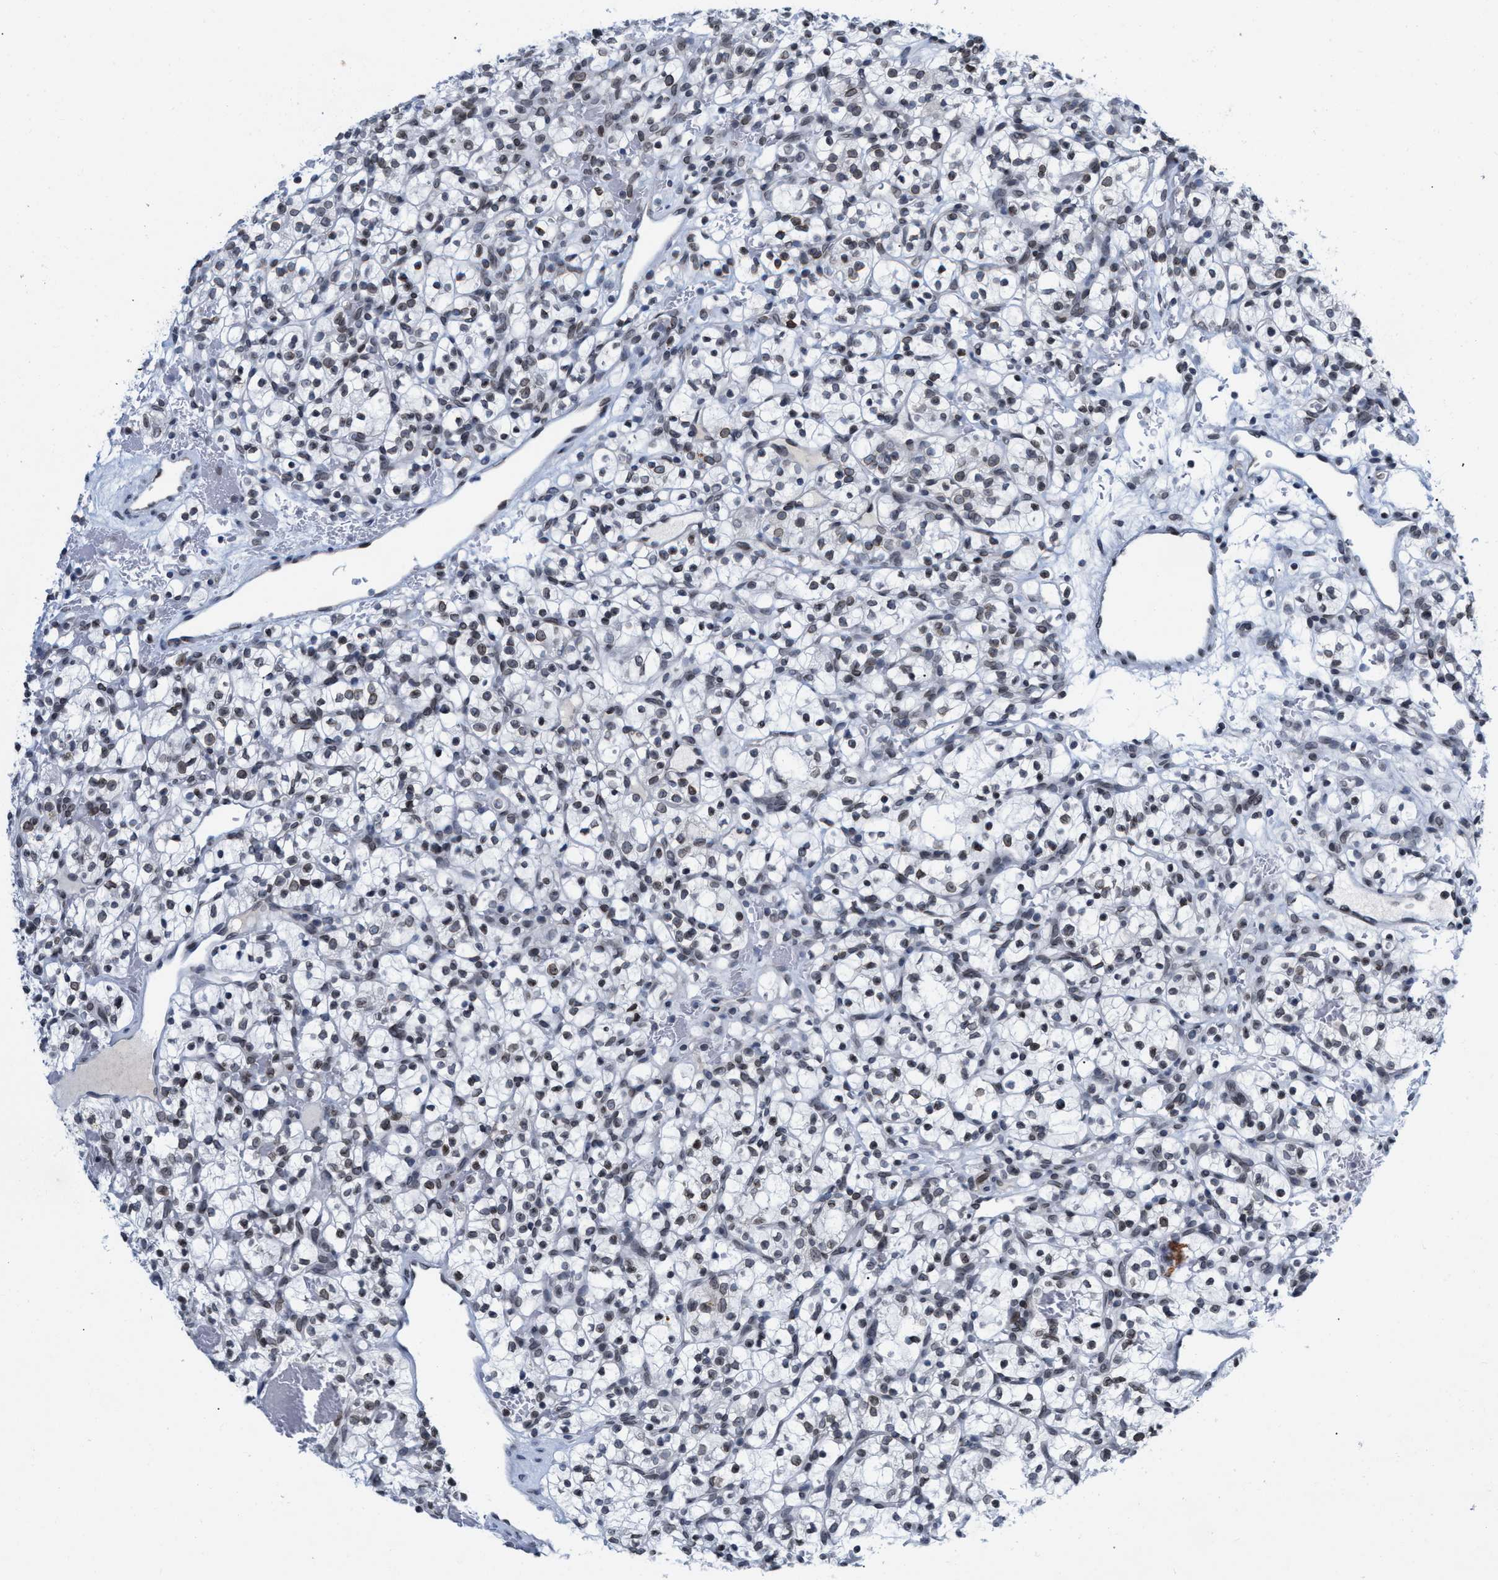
{"staining": {"intensity": "weak", "quantity": "25%-75%", "location": "cytoplasmic/membranous,nuclear"}, "tissue": "renal cancer", "cell_type": "Tumor cells", "image_type": "cancer", "snomed": [{"axis": "morphology", "description": "Adenocarcinoma, NOS"}, {"axis": "topography", "description": "Kidney"}], "caption": "Weak cytoplasmic/membranous and nuclear positivity for a protein is appreciated in approximately 25%-75% of tumor cells of renal cancer using immunohistochemistry.", "gene": "TPR", "patient": {"sex": "female", "age": 57}}